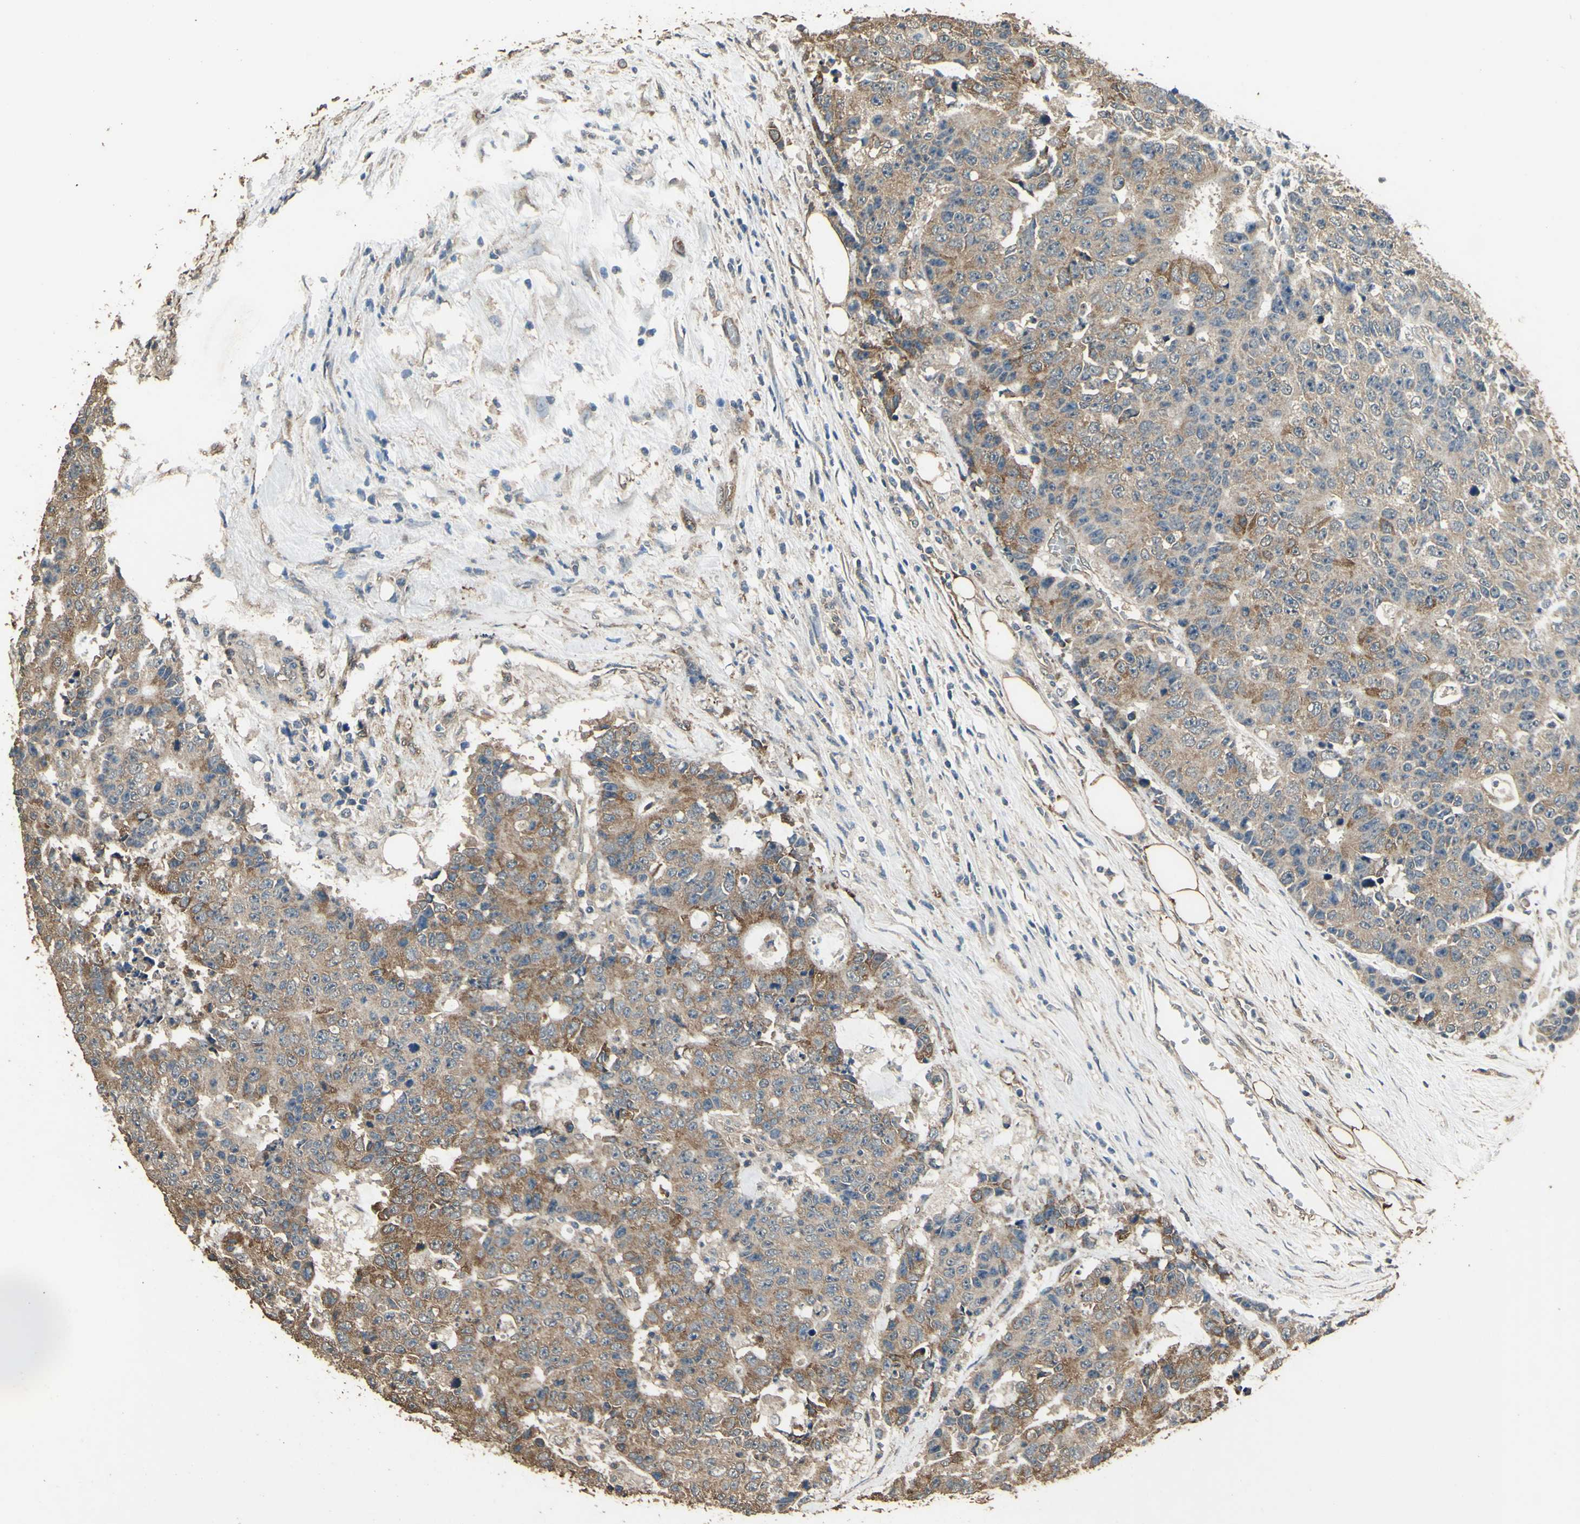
{"staining": {"intensity": "weak", "quantity": ">75%", "location": "cytoplasmic/membranous"}, "tissue": "colorectal cancer", "cell_type": "Tumor cells", "image_type": "cancer", "snomed": [{"axis": "morphology", "description": "Adenocarcinoma, NOS"}, {"axis": "topography", "description": "Colon"}], "caption": "Protein staining demonstrates weak cytoplasmic/membranous staining in about >75% of tumor cells in colorectal adenocarcinoma. Immunohistochemistry stains the protein in brown and the nuclei are stained blue.", "gene": "TSPO", "patient": {"sex": "female", "age": 86}}